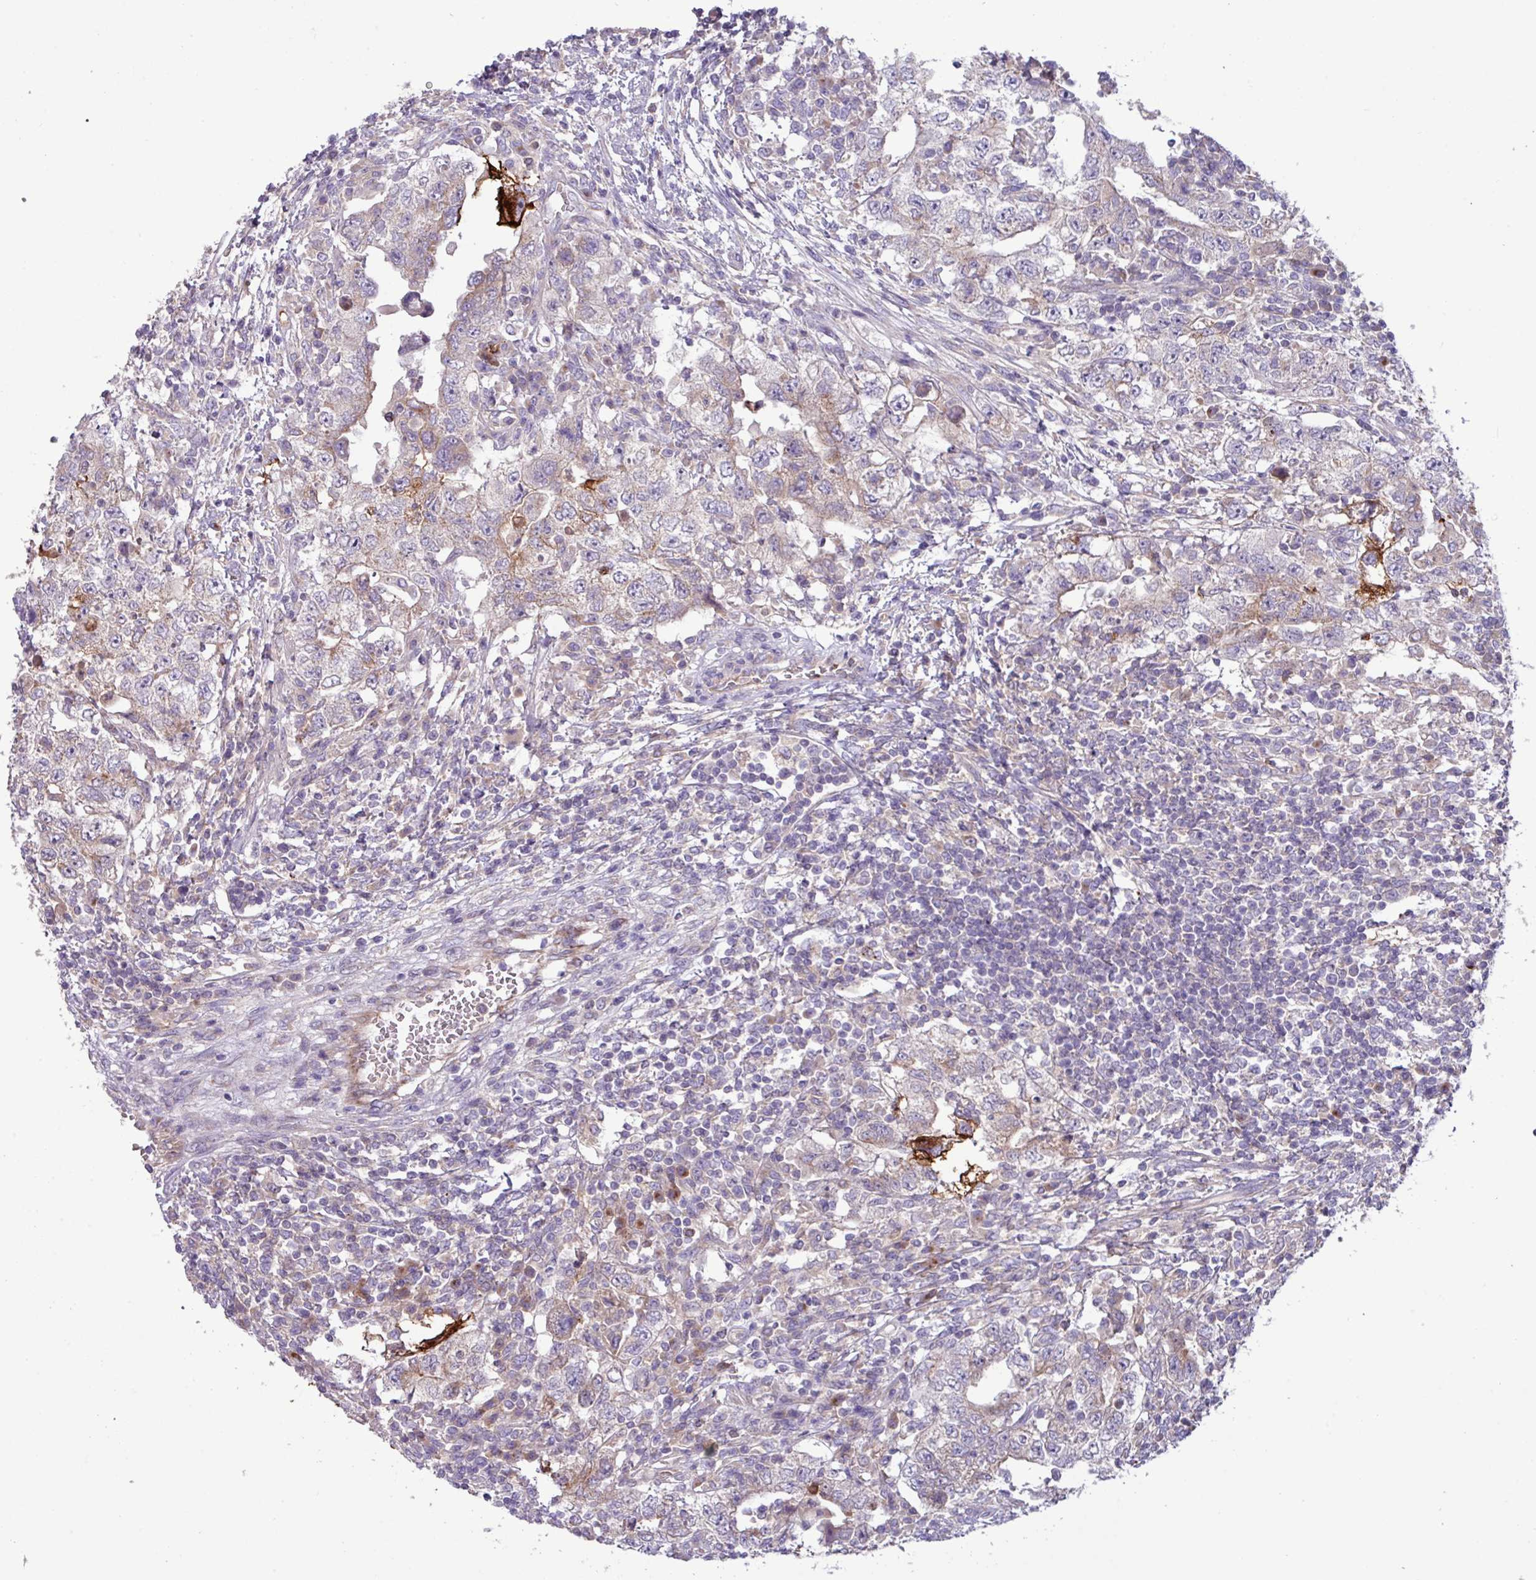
{"staining": {"intensity": "weak", "quantity": "<25%", "location": "cytoplasmic/membranous"}, "tissue": "testis cancer", "cell_type": "Tumor cells", "image_type": "cancer", "snomed": [{"axis": "morphology", "description": "Carcinoma, Embryonal, NOS"}, {"axis": "topography", "description": "Testis"}], "caption": "Tumor cells are negative for brown protein staining in testis cancer.", "gene": "RAB19", "patient": {"sex": "male", "age": 26}}